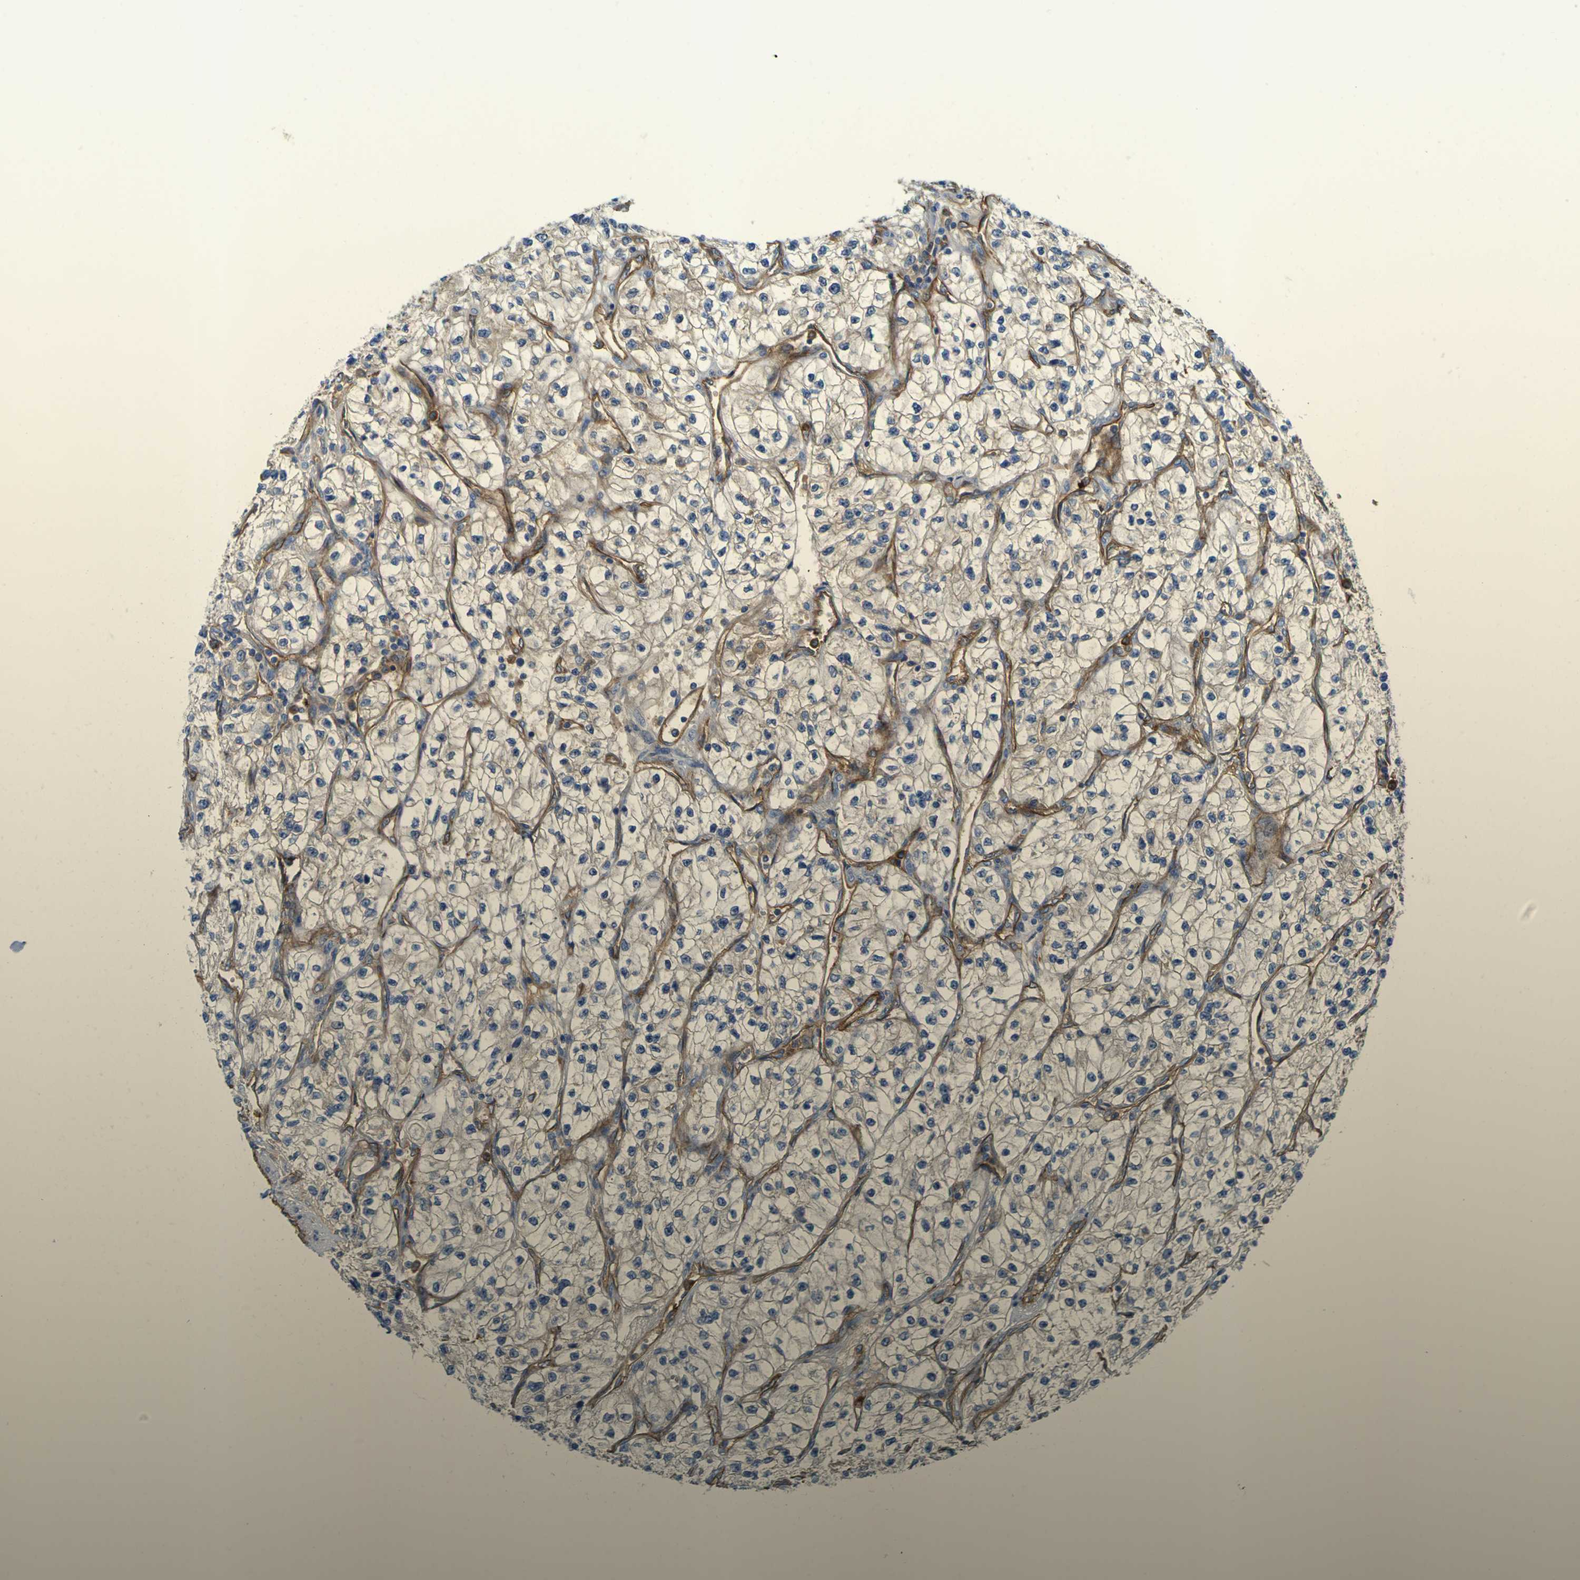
{"staining": {"intensity": "weak", "quantity": "25%-75%", "location": "cytoplasmic/membranous"}, "tissue": "renal cancer", "cell_type": "Tumor cells", "image_type": "cancer", "snomed": [{"axis": "morphology", "description": "Adenocarcinoma, NOS"}, {"axis": "topography", "description": "Kidney"}], "caption": "DAB immunohistochemical staining of adenocarcinoma (renal) shows weak cytoplasmic/membranous protein expression in about 25%-75% of tumor cells.", "gene": "CD93", "patient": {"sex": "female", "age": 57}}